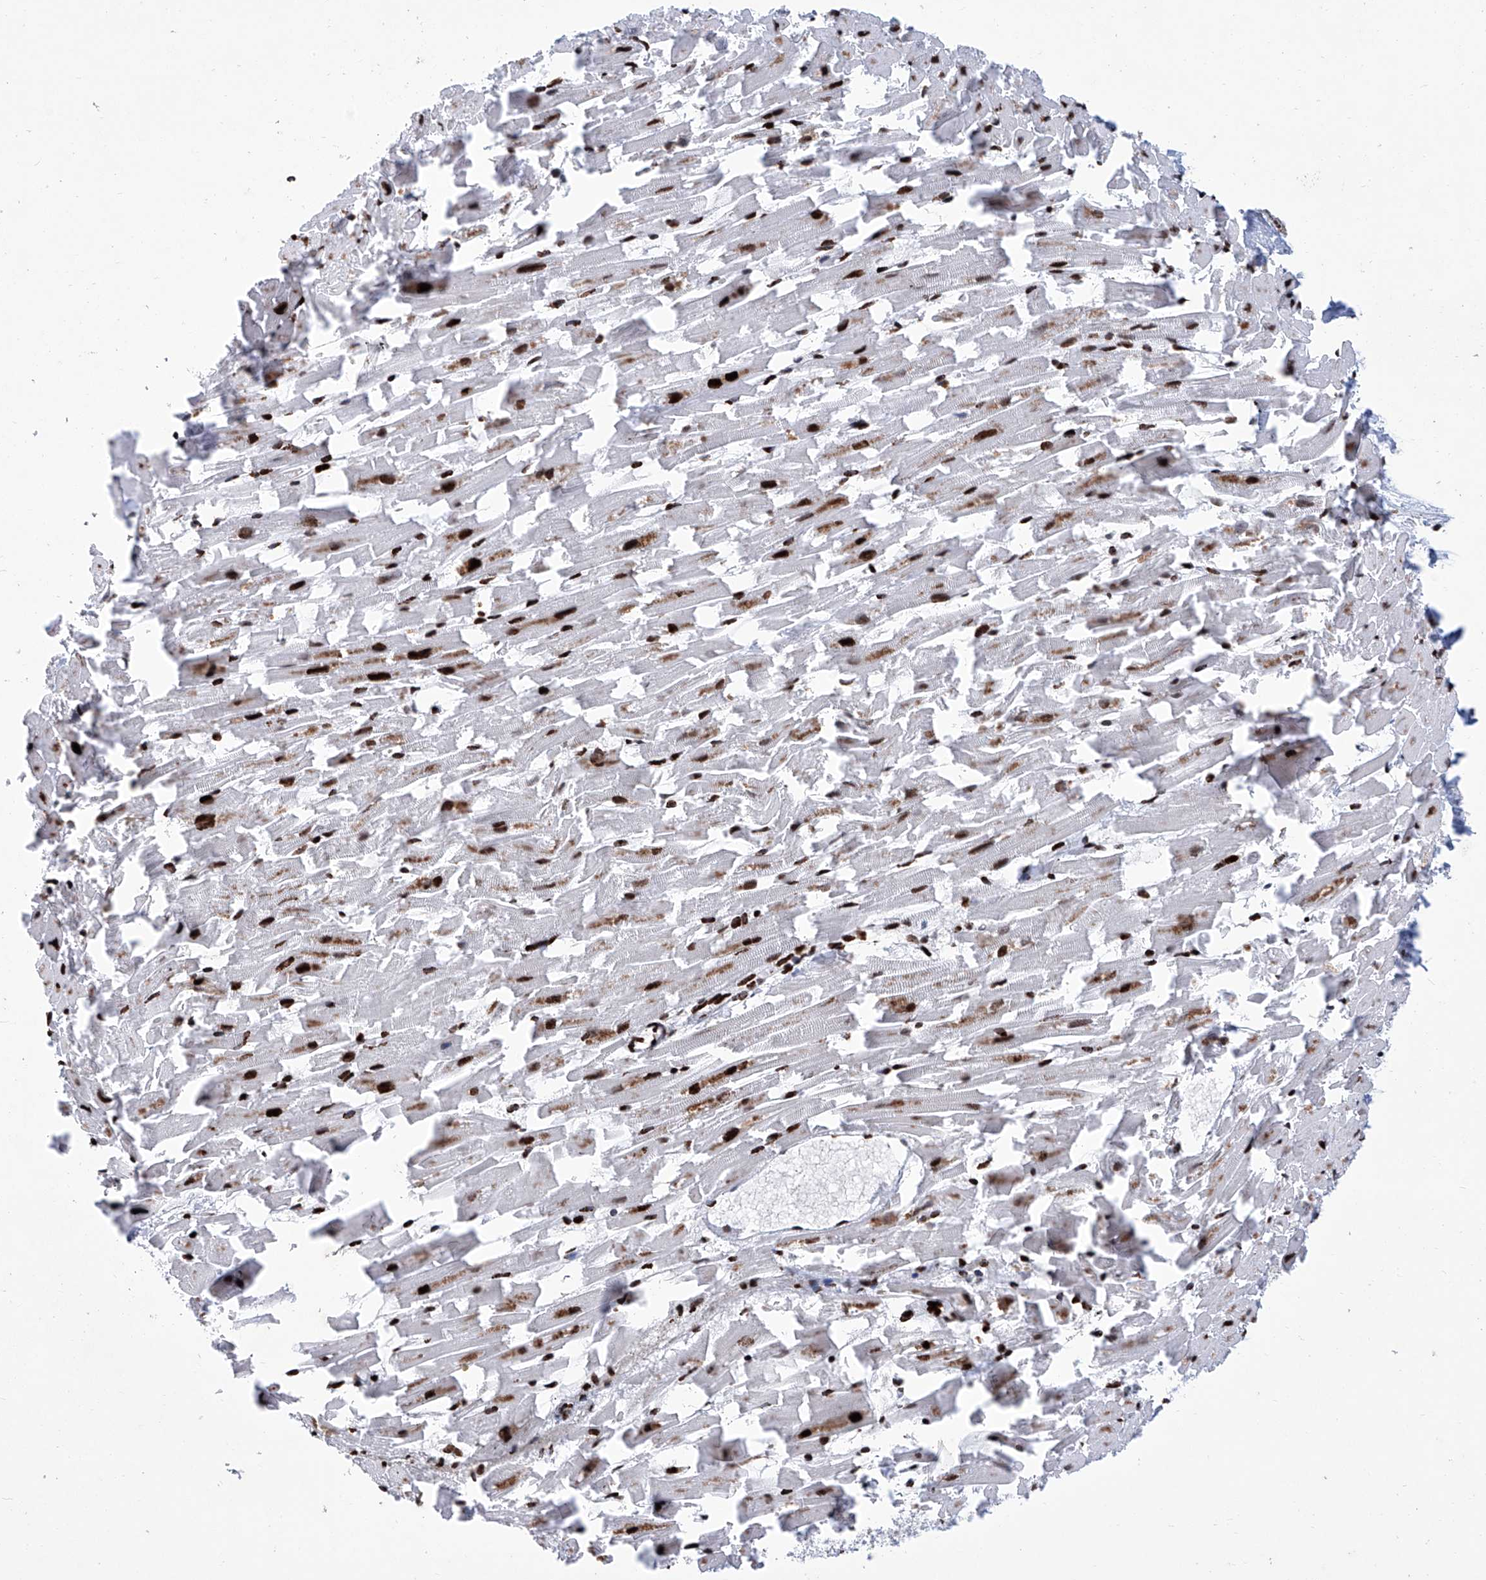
{"staining": {"intensity": "strong", "quantity": "25%-75%", "location": "cytoplasmic/membranous,nuclear"}, "tissue": "heart muscle", "cell_type": "Cardiomyocytes", "image_type": "normal", "snomed": [{"axis": "morphology", "description": "Normal tissue, NOS"}, {"axis": "topography", "description": "Heart"}], "caption": "Immunohistochemistry of benign heart muscle reveals high levels of strong cytoplasmic/membranous,nuclear expression in approximately 25%-75% of cardiomyocytes.", "gene": "HEY2", "patient": {"sex": "female", "age": 64}}